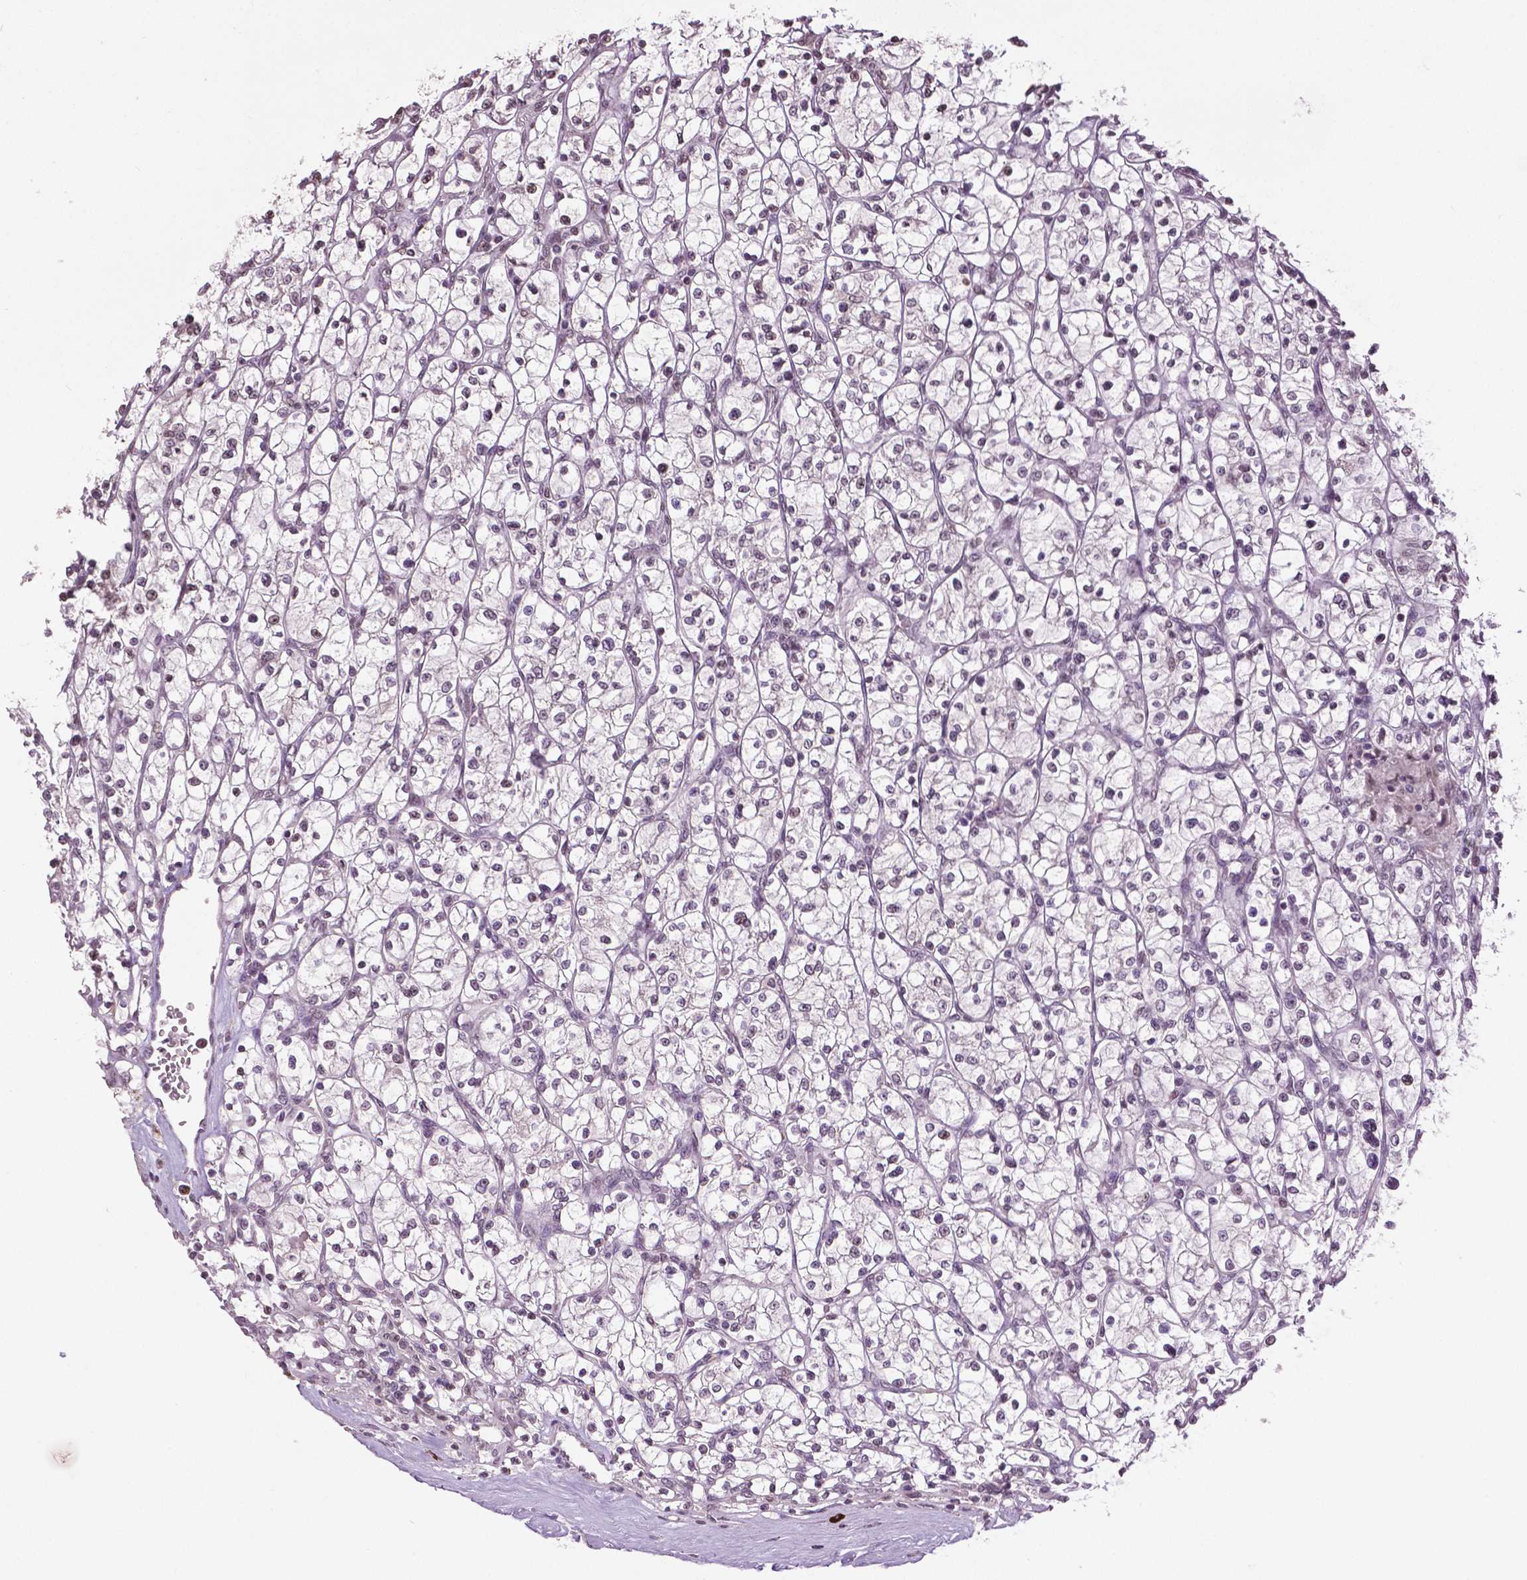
{"staining": {"intensity": "weak", "quantity": "<25%", "location": "nuclear"}, "tissue": "renal cancer", "cell_type": "Tumor cells", "image_type": "cancer", "snomed": [{"axis": "morphology", "description": "Adenocarcinoma, NOS"}, {"axis": "topography", "description": "Kidney"}], "caption": "High power microscopy photomicrograph of an immunohistochemistry photomicrograph of renal cancer (adenocarcinoma), revealing no significant positivity in tumor cells.", "gene": "DLX5", "patient": {"sex": "female", "age": 64}}